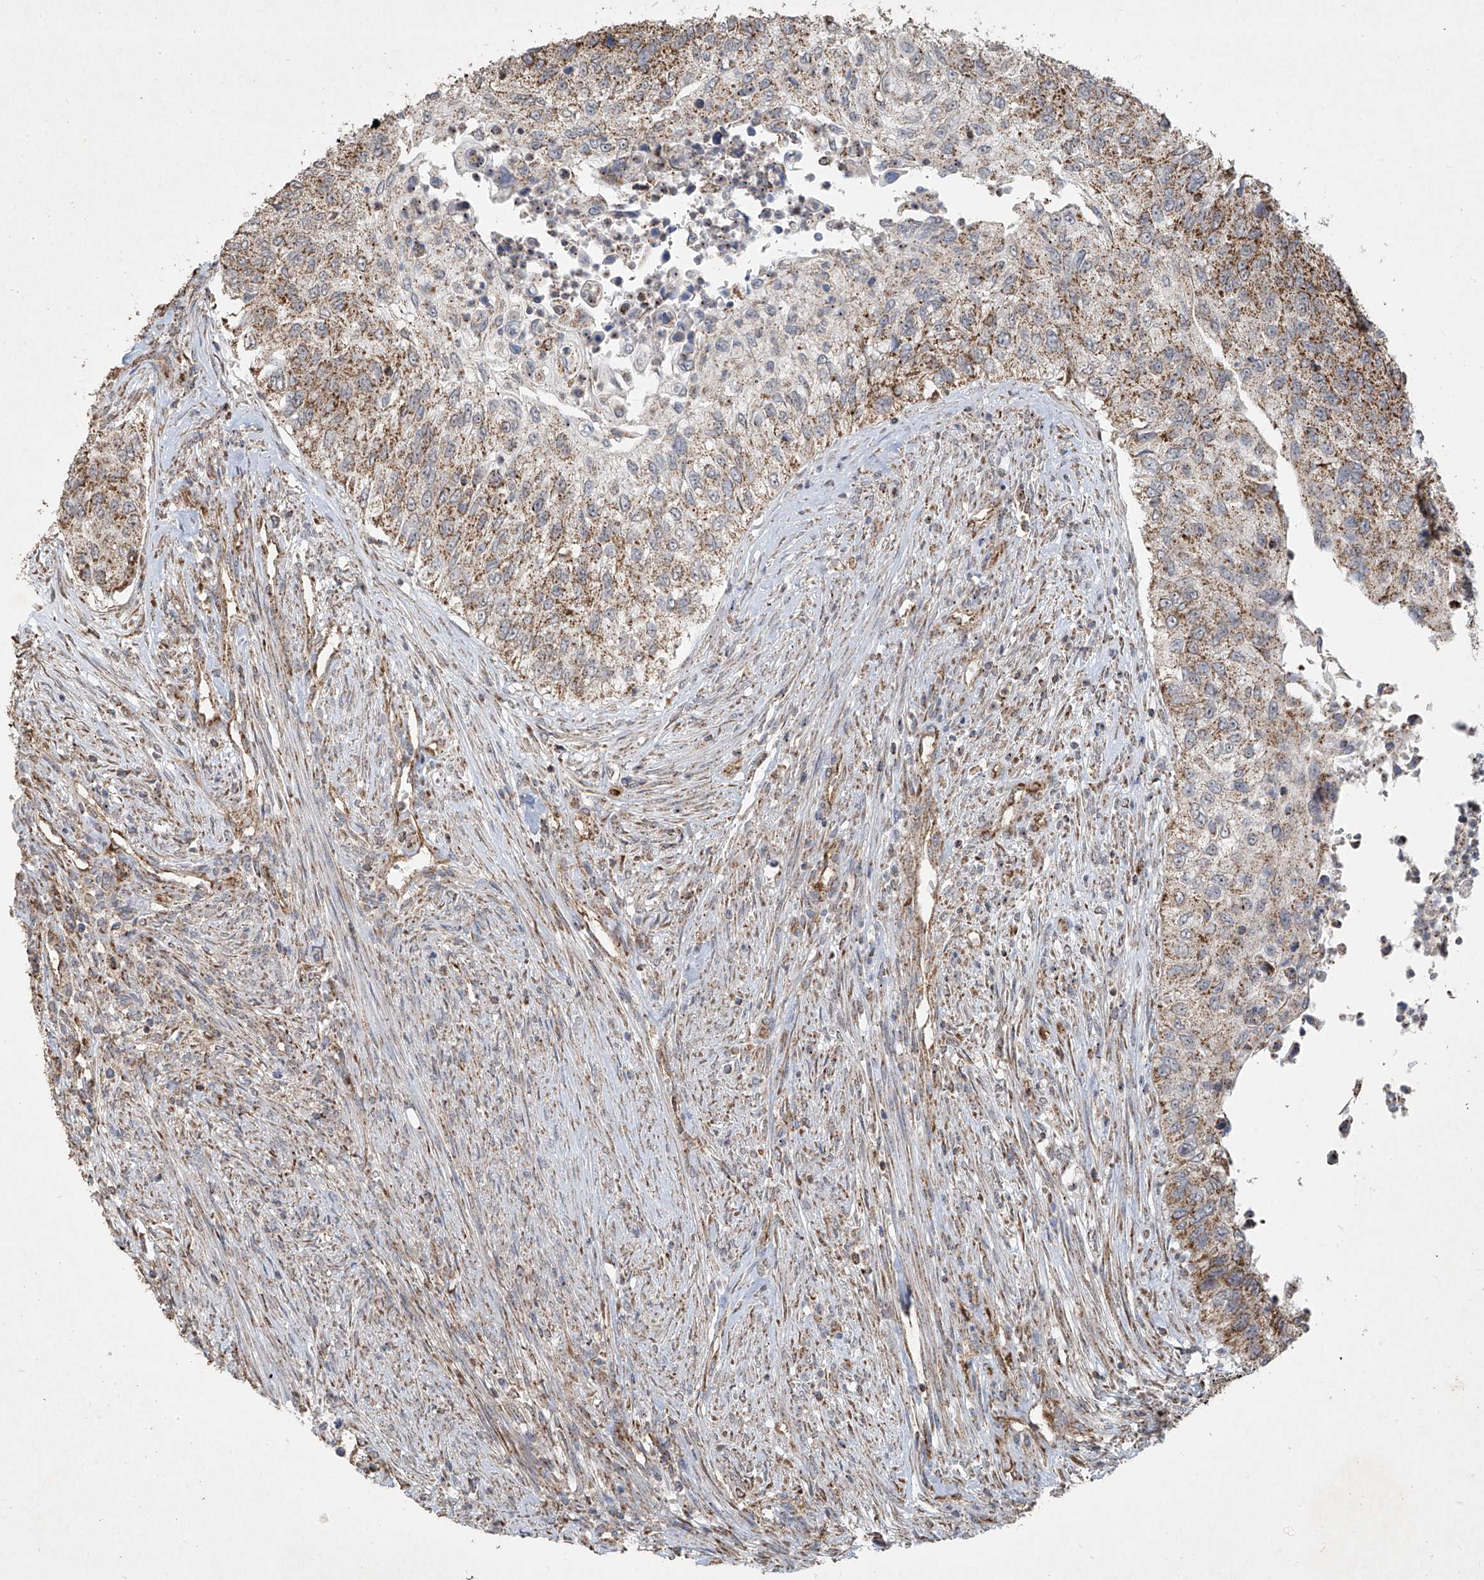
{"staining": {"intensity": "moderate", "quantity": ">75%", "location": "cytoplasmic/membranous"}, "tissue": "urothelial cancer", "cell_type": "Tumor cells", "image_type": "cancer", "snomed": [{"axis": "morphology", "description": "Urothelial carcinoma, High grade"}, {"axis": "topography", "description": "Urinary bladder"}], "caption": "Moderate cytoplasmic/membranous positivity for a protein is seen in approximately >75% of tumor cells of urothelial cancer using immunohistochemistry (IHC).", "gene": "UQCC1", "patient": {"sex": "female", "age": 60}}